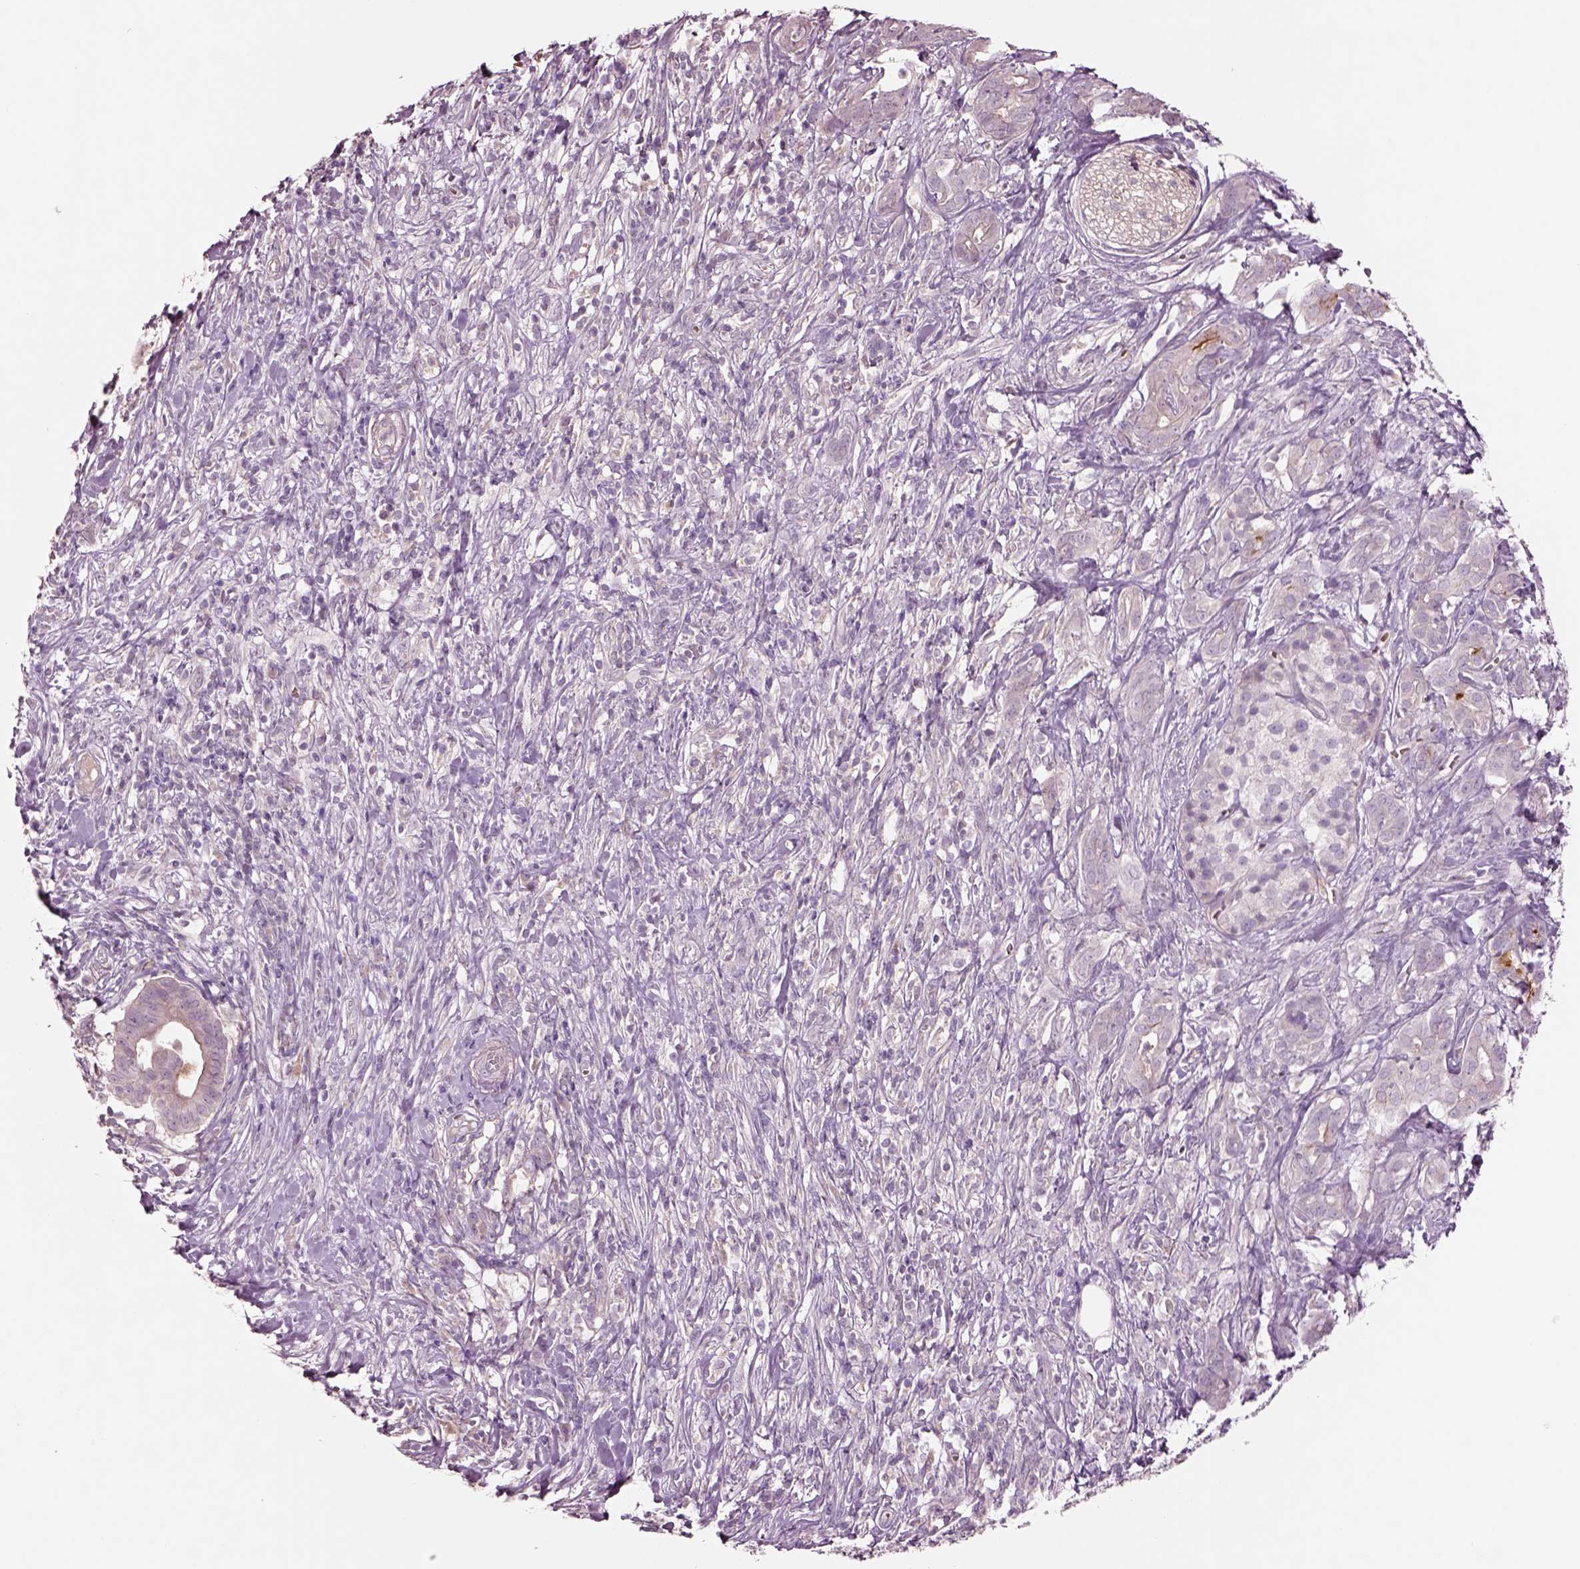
{"staining": {"intensity": "negative", "quantity": "none", "location": "none"}, "tissue": "pancreatic cancer", "cell_type": "Tumor cells", "image_type": "cancer", "snomed": [{"axis": "morphology", "description": "Adenocarcinoma, NOS"}, {"axis": "topography", "description": "Pancreas"}], "caption": "Immunohistochemistry (IHC) of human pancreatic cancer (adenocarcinoma) shows no positivity in tumor cells. Brightfield microscopy of IHC stained with DAB (brown) and hematoxylin (blue), captured at high magnification.", "gene": "DUOXA2", "patient": {"sex": "male", "age": 61}}